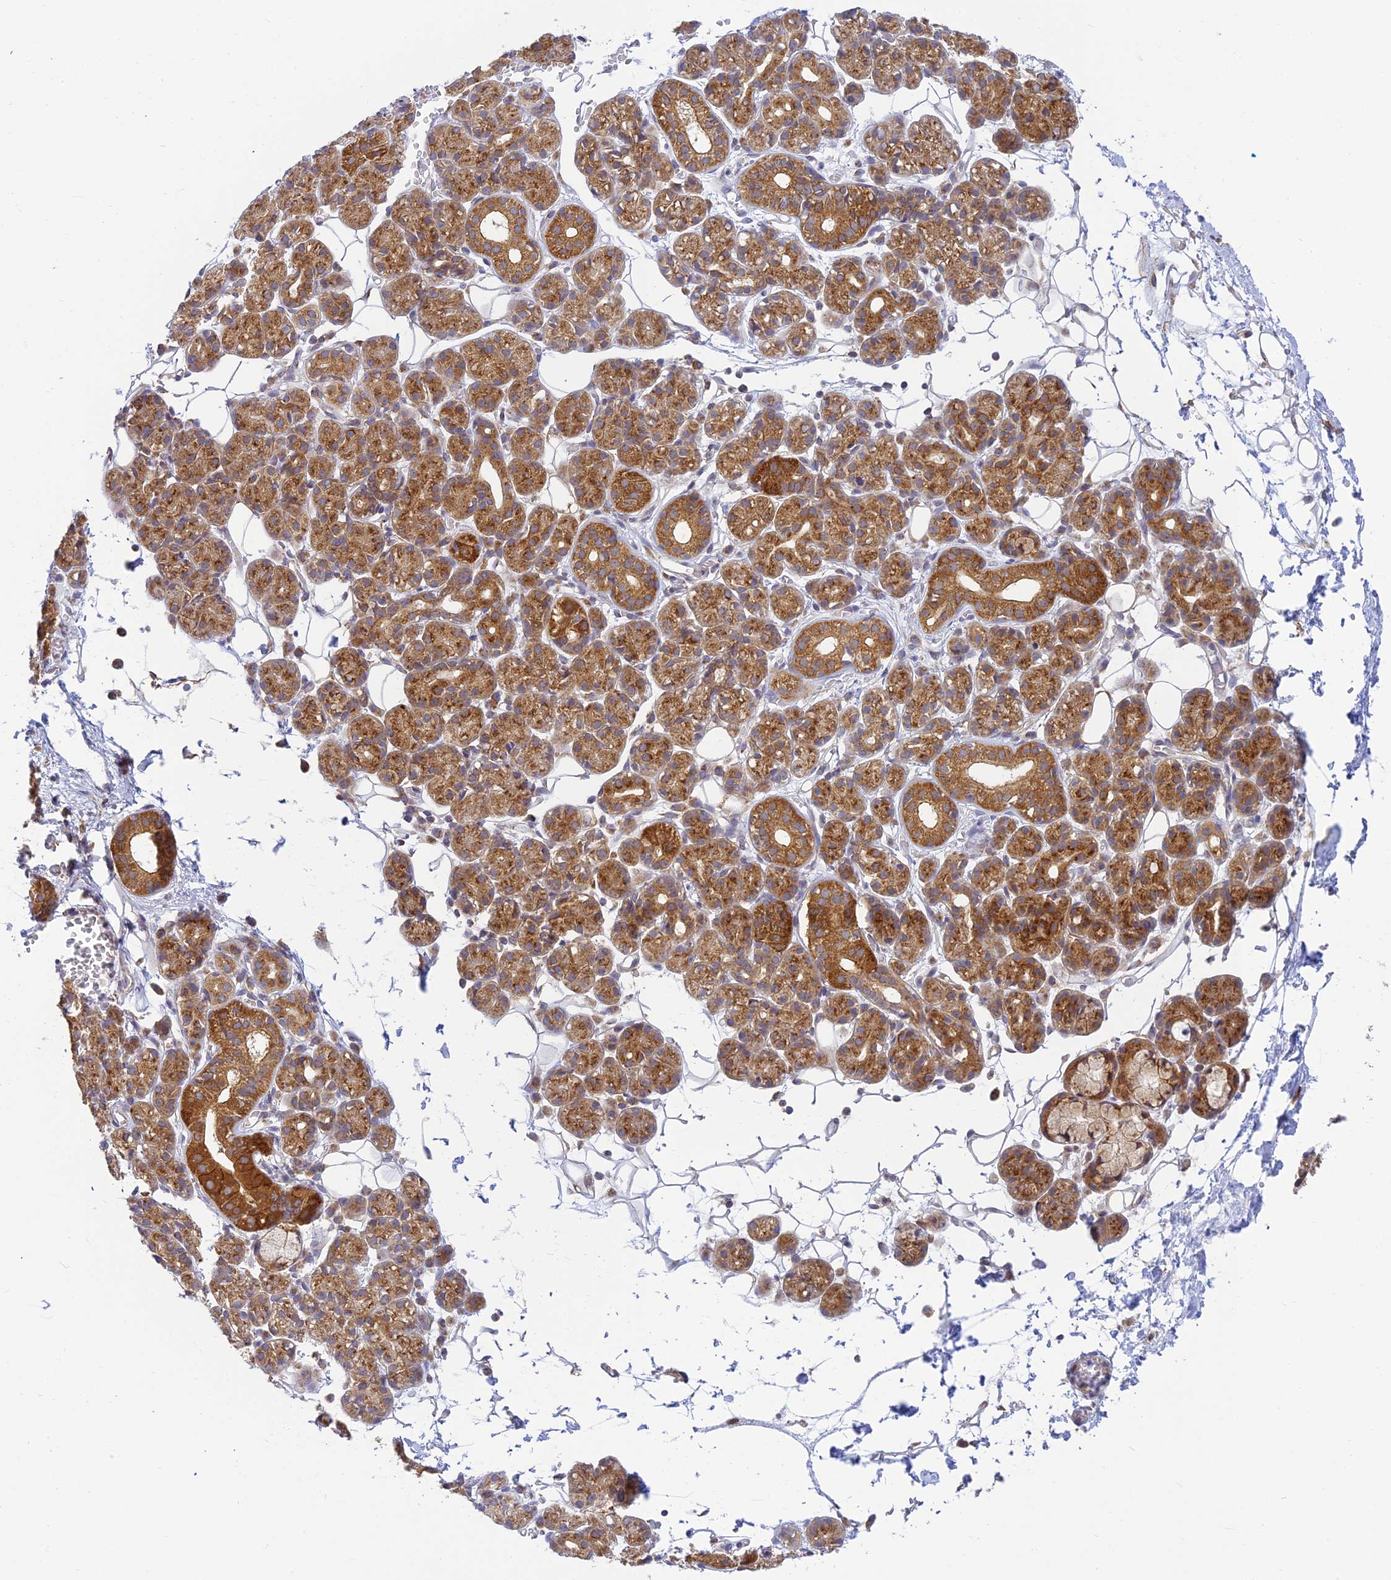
{"staining": {"intensity": "moderate", "quantity": ">75%", "location": "cytoplasmic/membranous"}, "tissue": "salivary gland", "cell_type": "Glandular cells", "image_type": "normal", "snomed": [{"axis": "morphology", "description": "Normal tissue, NOS"}, {"axis": "topography", "description": "Salivary gland"}], "caption": "A brown stain labels moderate cytoplasmic/membranous expression of a protein in glandular cells of normal human salivary gland.", "gene": "HOOK2", "patient": {"sex": "male", "age": 63}}